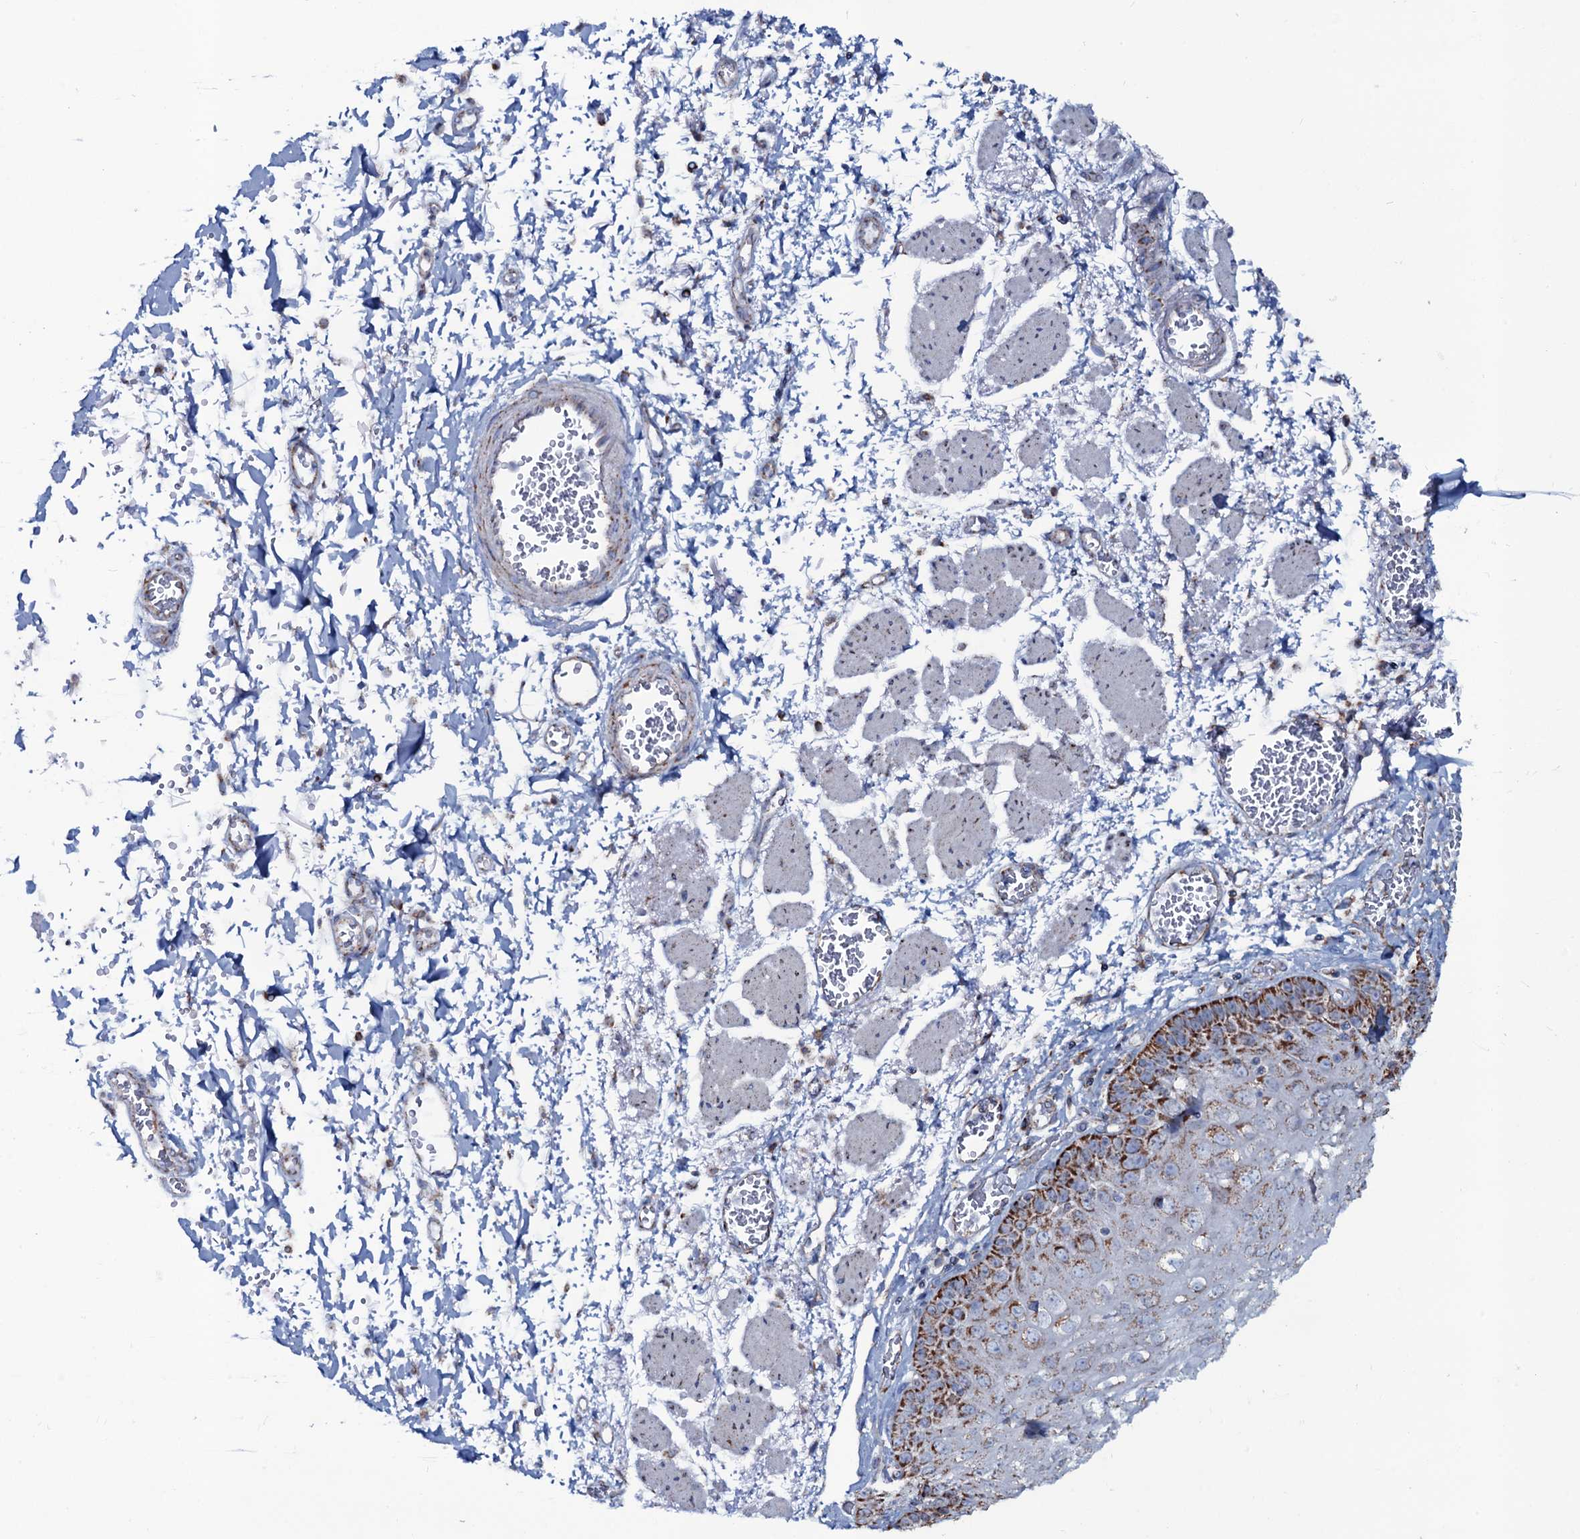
{"staining": {"intensity": "strong", "quantity": "25%-75%", "location": "cytoplasmic/membranous"}, "tissue": "esophagus", "cell_type": "Squamous epithelial cells", "image_type": "normal", "snomed": [{"axis": "morphology", "description": "Normal tissue, NOS"}, {"axis": "topography", "description": "Esophagus"}], "caption": "Esophagus stained with DAB IHC exhibits high levels of strong cytoplasmic/membranous staining in about 25%-75% of squamous epithelial cells. (IHC, brightfield microscopy, high magnification).", "gene": "MRPS35", "patient": {"sex": "male", "age": 81}}